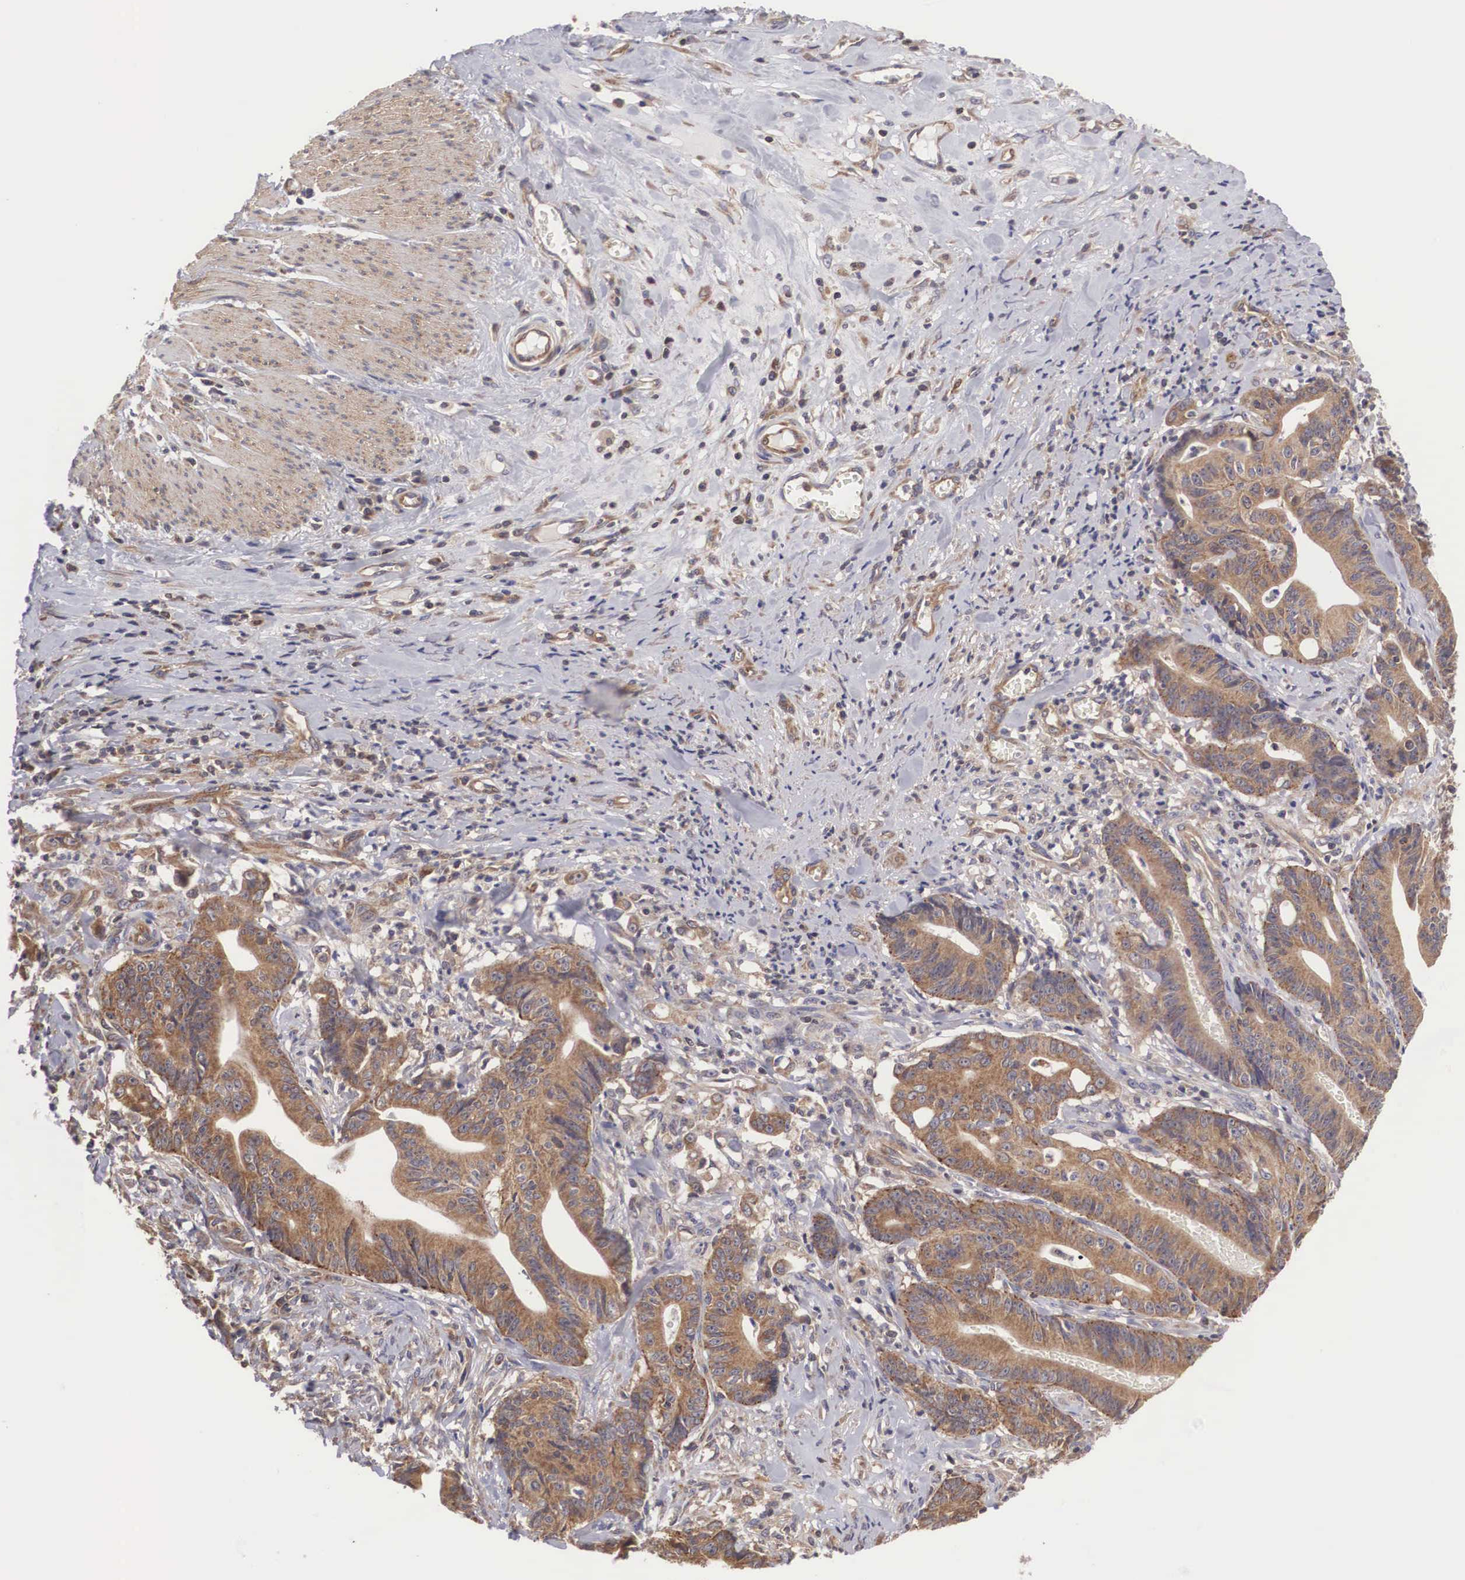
{"staining": {"intensity": "moderate", "quantity": ">75%", "location": "cytoplasmic/membranous"}, "tissue": "stomach cancer", "cell_type": "Tumor cells", "image_type": "cancer", "snomed": [{"axis": "morphology", "description": "Adenocarcinoma, NOS"}, {"axis": "topography", "description": "Stomach, lower"}], "caption": "A brown stain labels moderate cytoplasmic/membranous staining of a protein in human adenocarcinoma (stomach) tumor cells.", "gene": "DHRS1", "patient": {"sex": "female", "age": 86}}